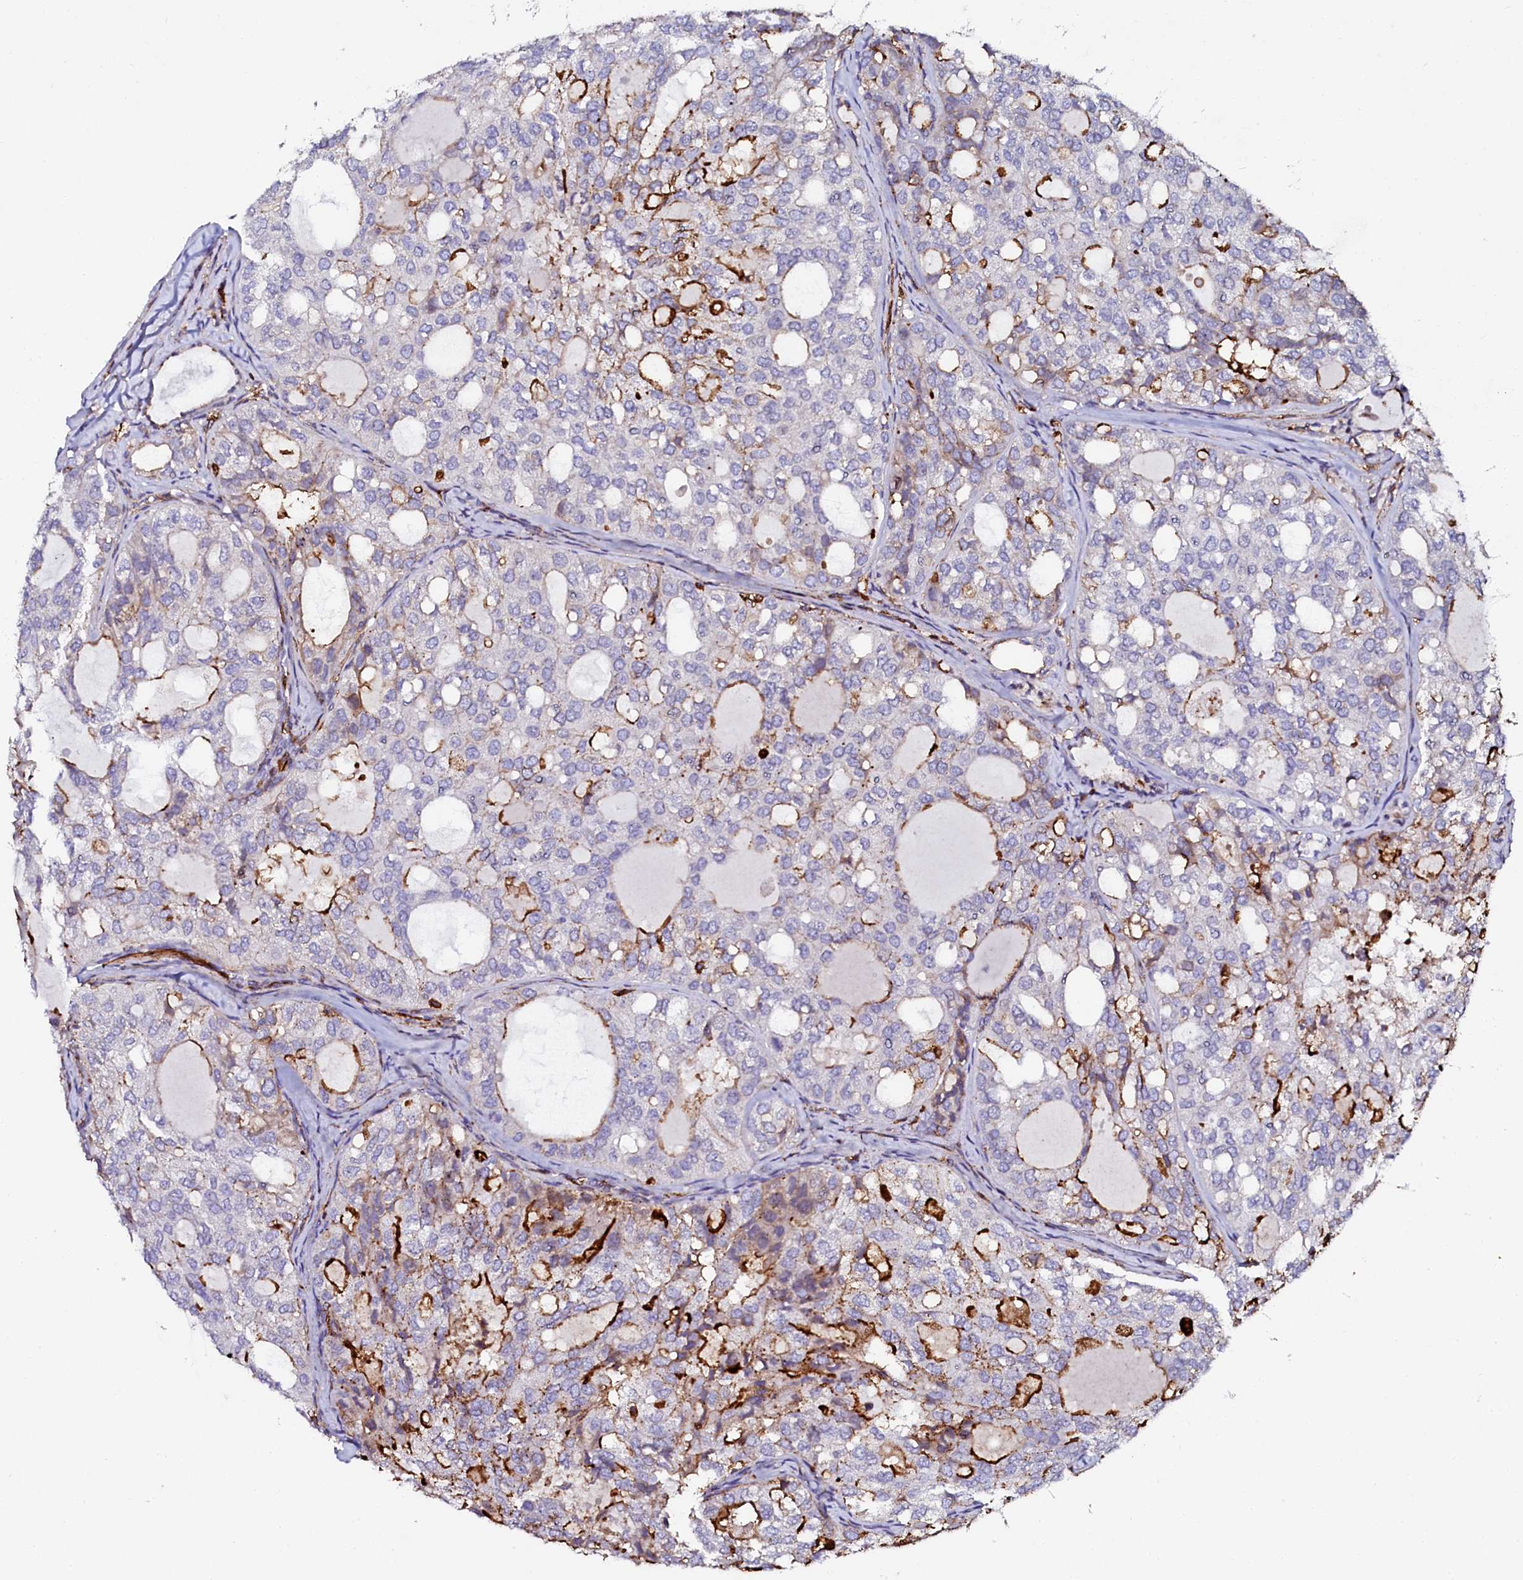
{"staining": {"intensity": "moderate", "quantity": "<25%", "location": "cytoplasmic/membranous"}, "tissue": "thyroid cancer", "cell_type": "Tumor cells", "image_type": "cancer", "snomed": [{"axis": "morphology", "description": "Follicular adenoma carcinoma, NOS"}, {"axis": "topography", "description": "Thyroid gland"}], "caption": "Protein staining of follicular adenoma carcinoma (thyroid) tissue shows moderate cytoplasmic/membranous positivity in approximately <25% of tumor cells.", "gene": "AAAS", "patient": {"sex": "male", "age": 75}}